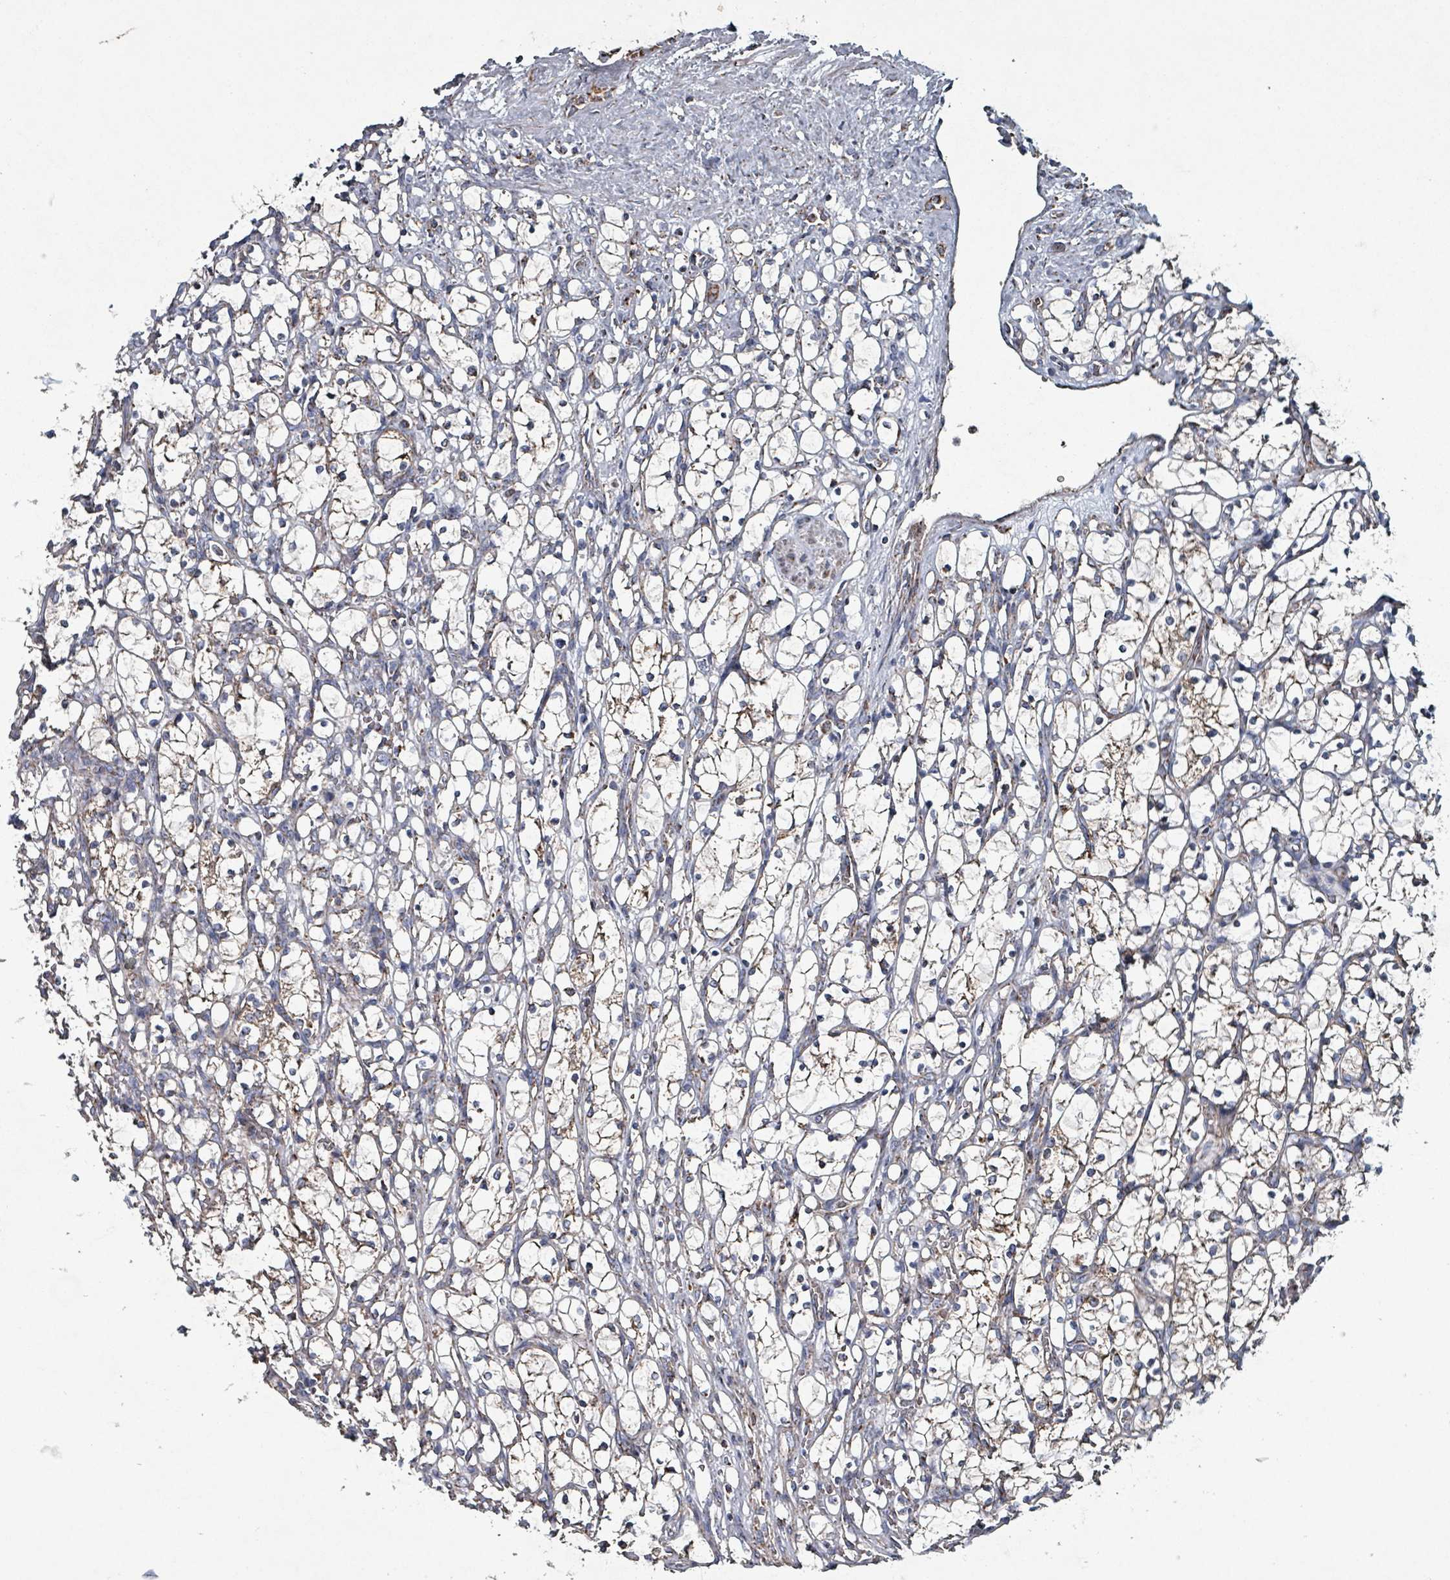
{"staining": {"intensity": "moderate", "quantity": ">75%", "location": "cytoplasmic/membranous"}, "tissue": "renal cancer", "cell_type": "Tumor cells", "image_type": "cancer", "snomed": [{"axis": "morphology", "description": "Adenocarcinoma, NOS"}, {"axis": "topography", "description": "Kidney"}], "caption": "Brown immunohistochemical staining in human adenocarcinoma (renal) displays moderate cytoplasmic/membranous expression in approximately >75% of tumor cells. (DAB = brown stain, brightfield microscopy at high magnification).", "gene": "ABHD18", "patient": {"sex": "female", "age": 69}}